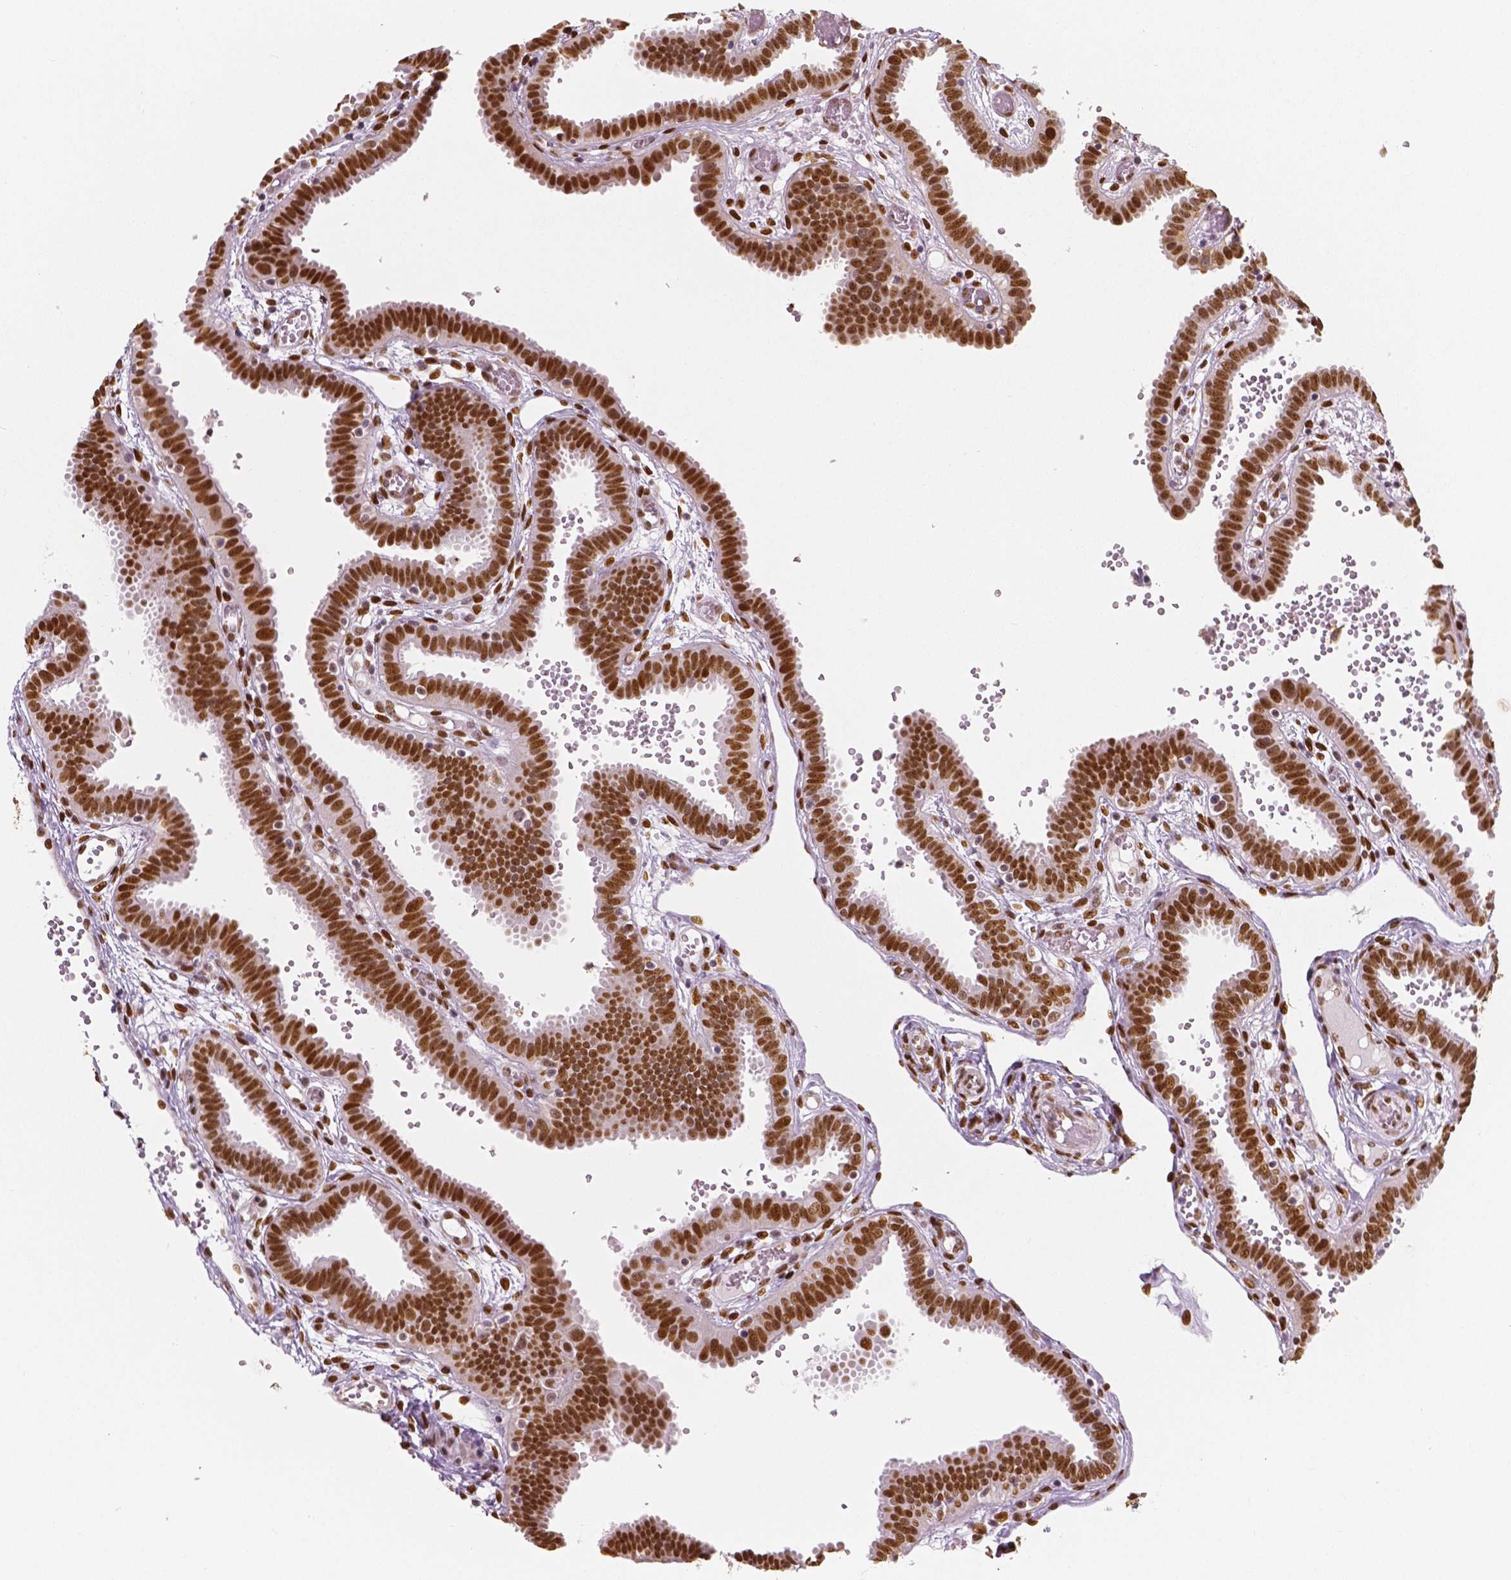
{"staining": {"intensity": "strong", "quantity": ">75%", "location": "nuclear"}, "tissue": "fallopian tube", "cell_type": "Glandular cells", "image_type": "normal", "snomed": [{"axis": "morphology", "description": "Normal tissue, NOS"}, {"axis": "topography", "description": "Fallopian tube"}], "caption": "Immunohistochemical staining of unremarkable human fallopian tube shows strong nuclear protein staining in approximately >75% of glandular cells. (Brightfield microscopy of DAB IHC at high magnification).", "gene": "NUCKS1", "patient": {"sex": "female", "age": 37}}